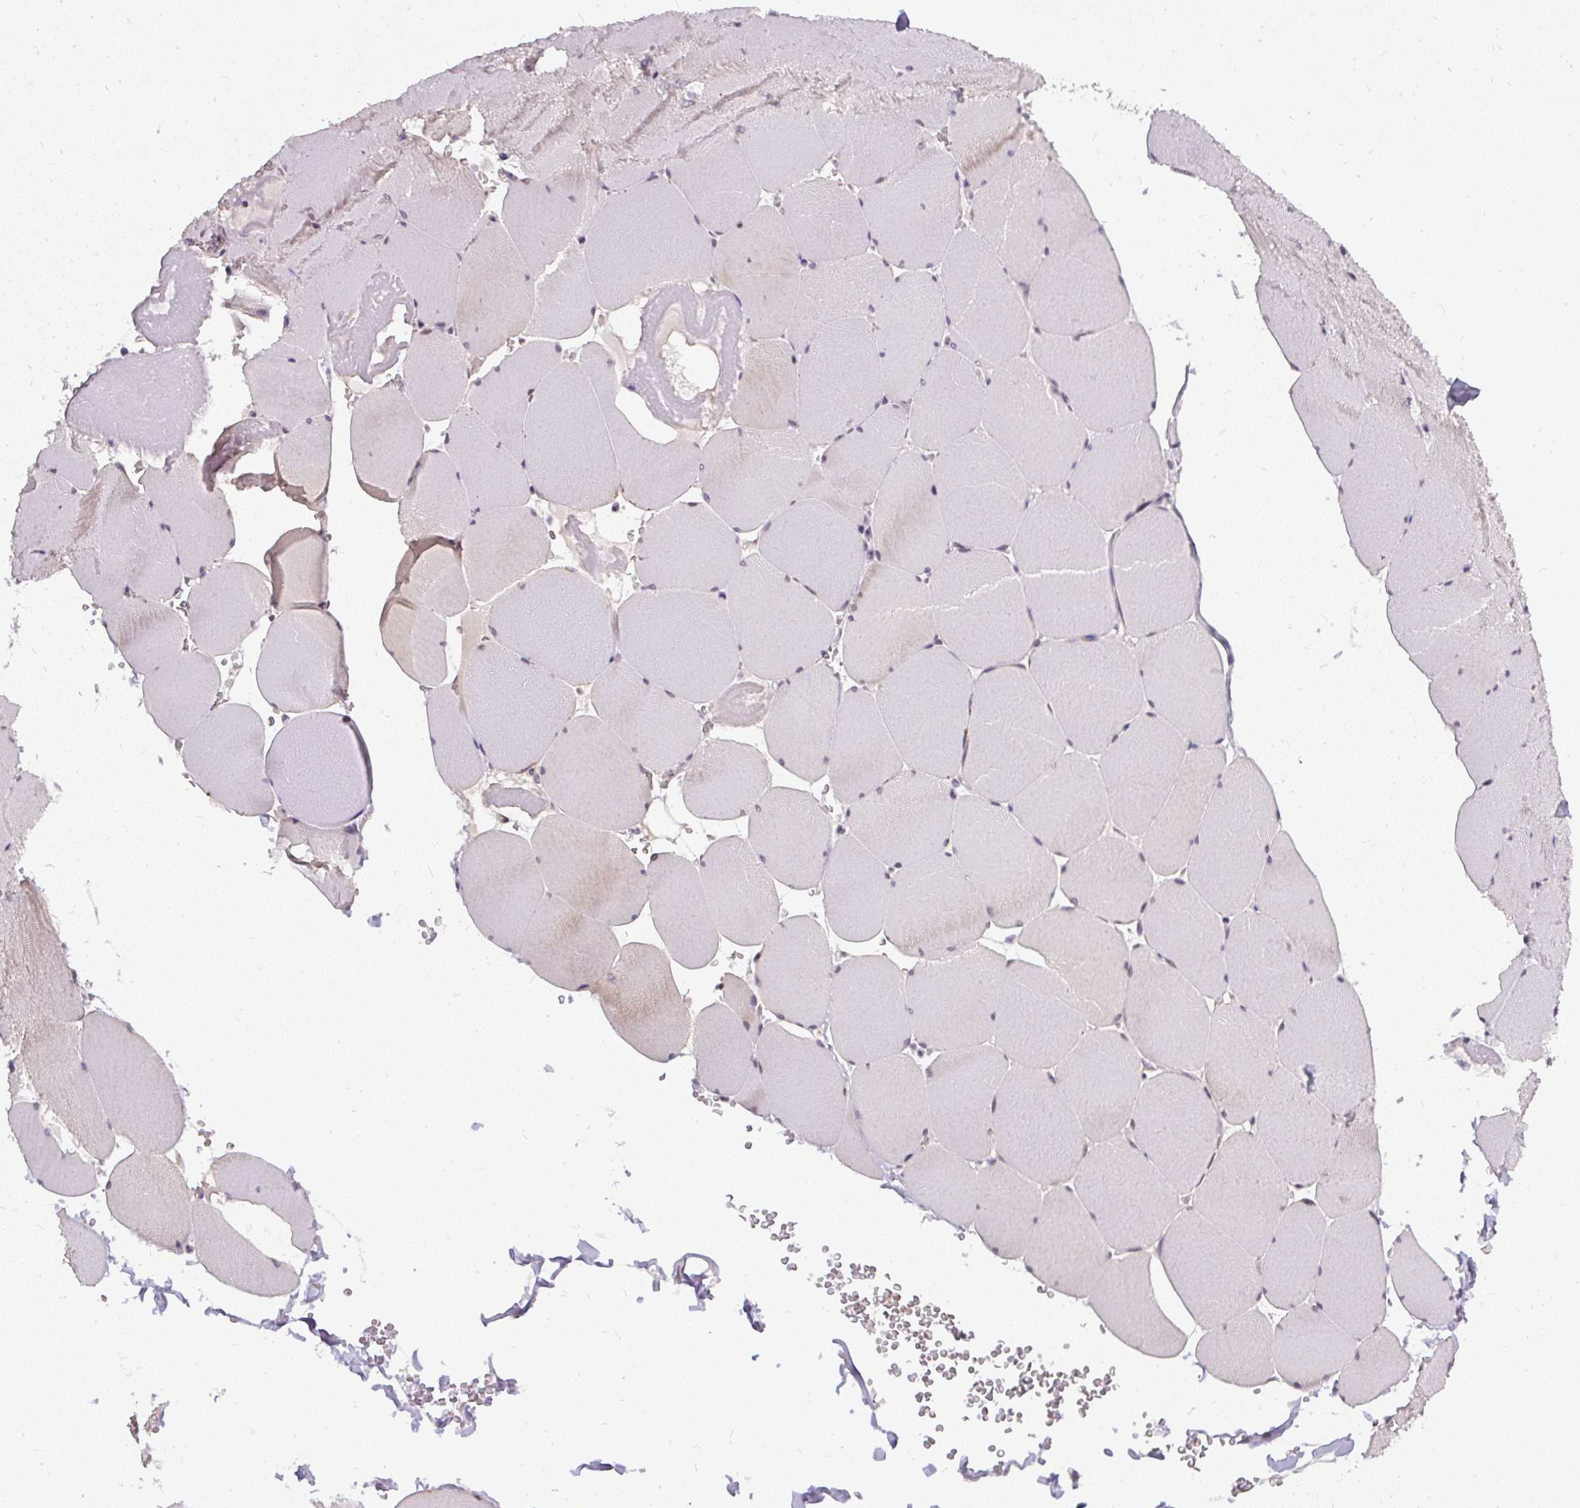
{"staining": {"intensity": "negative", "quantity": "none", "location": "none"}, "tissue": "skeletal muscle", "cell_type": "Myocytes", "image_type": "normal", "snomed": [{"axis": "morphology", "description": "Normal tissue, NOS"}, {"axis": "topography", "description": "Skeletal muscle"}, {"axis": "topography", "description": "Head-Neck"}], "caption": "Immunohistochemical staining of normal skeletal muscle reveals no significant expression in myocytes.", "gene": "FAM117B", "patient": {"sex": "male", "age": 66}}